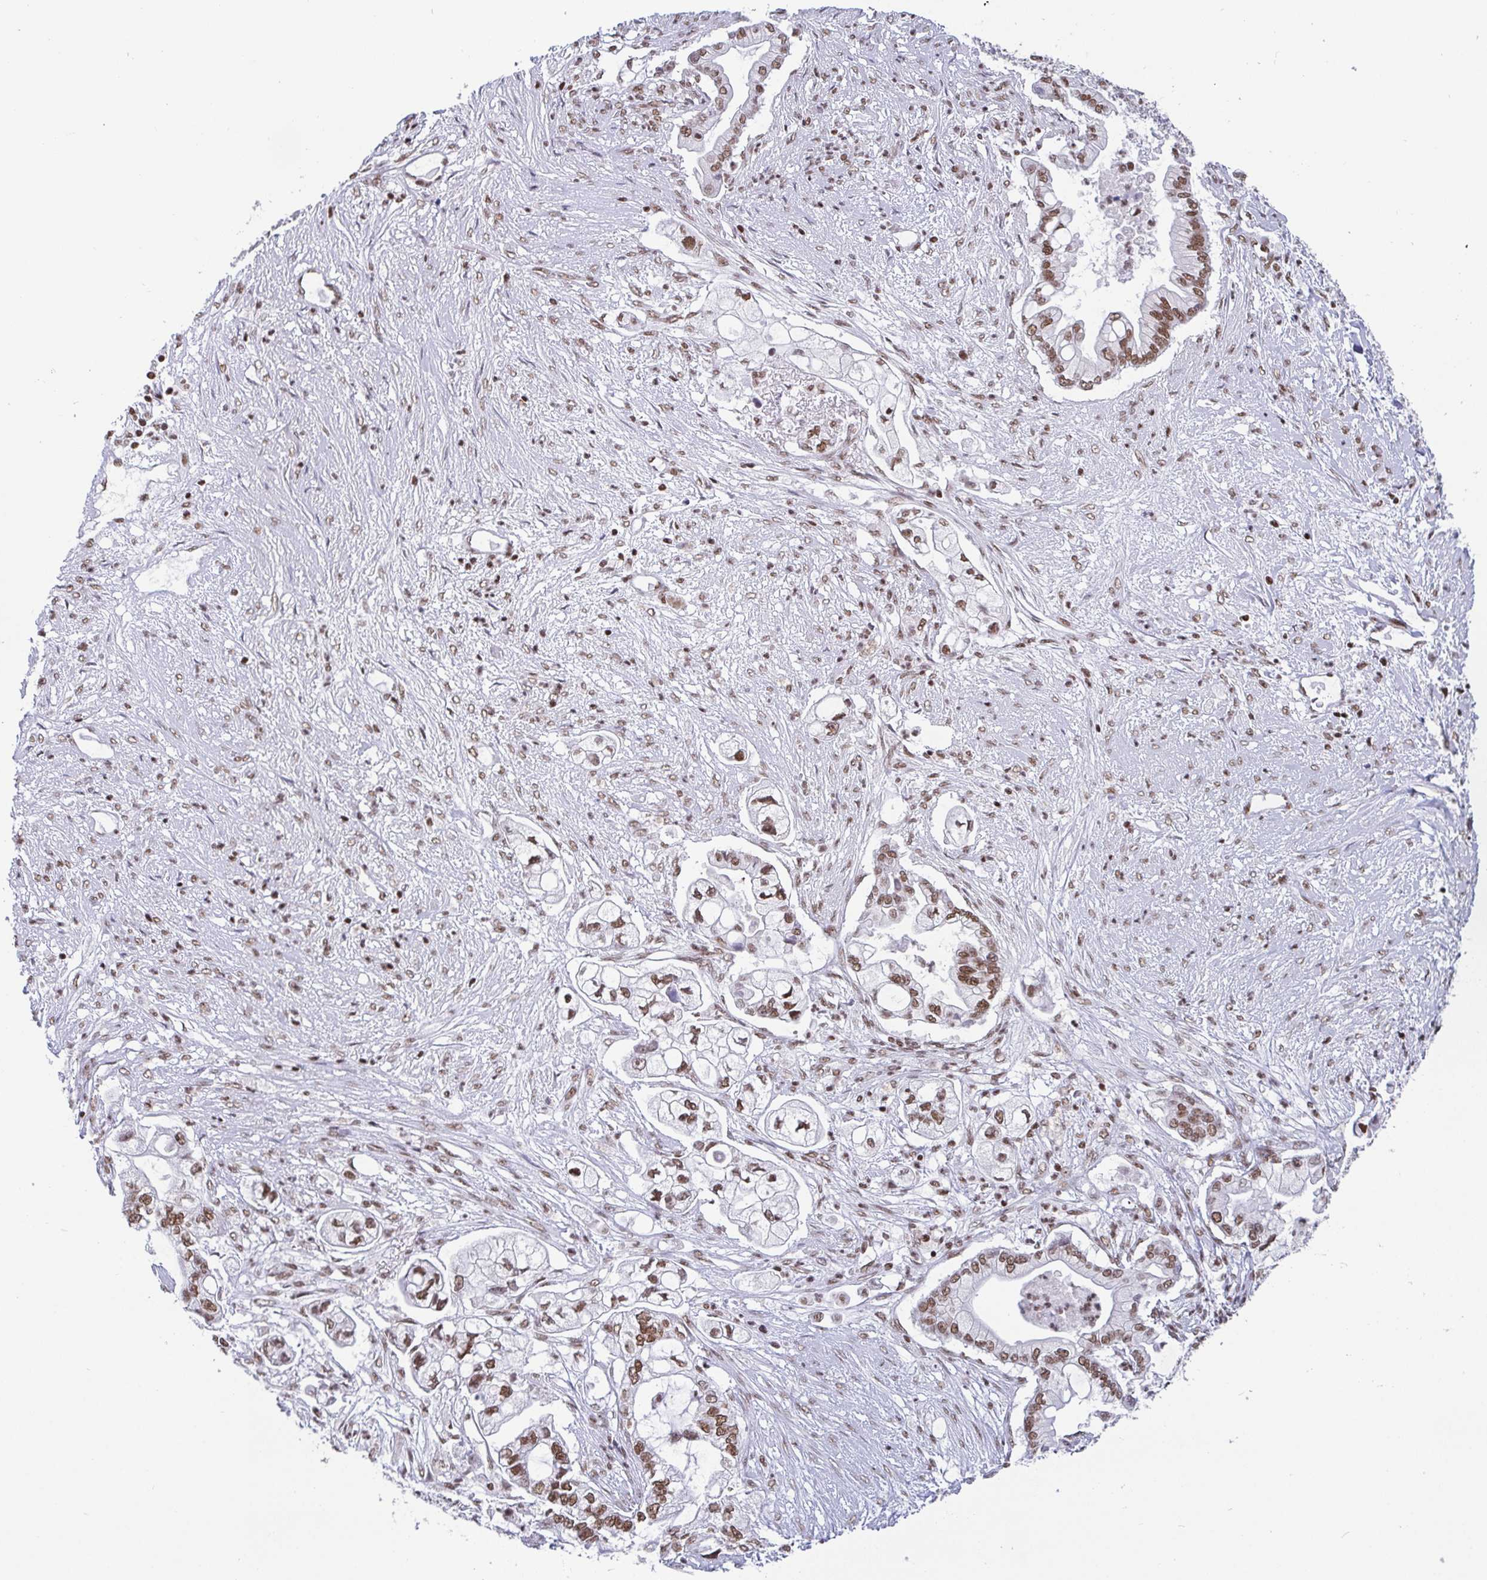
{"staining": {"intensity": "moderate", "quantity": ">75%", "location": "nuclear"}, "tissue": "pancreatic cancer", "cell_type": "Tumor cells", "image_type": "cancer", "snomed": [{"axis": "morphology", "description": "Adenocarcinoma, NOS"}, {"axis": "topography", "description": "Pancreas"}], "caption": "IHC of human pancreatic cancer (adenocarcinoma) reveals medium levels of moderate nuclear positivity in approximately >75% of tumor cells.", "gene": "CTCF", "patient": {"sex": "female", "age": 69}}